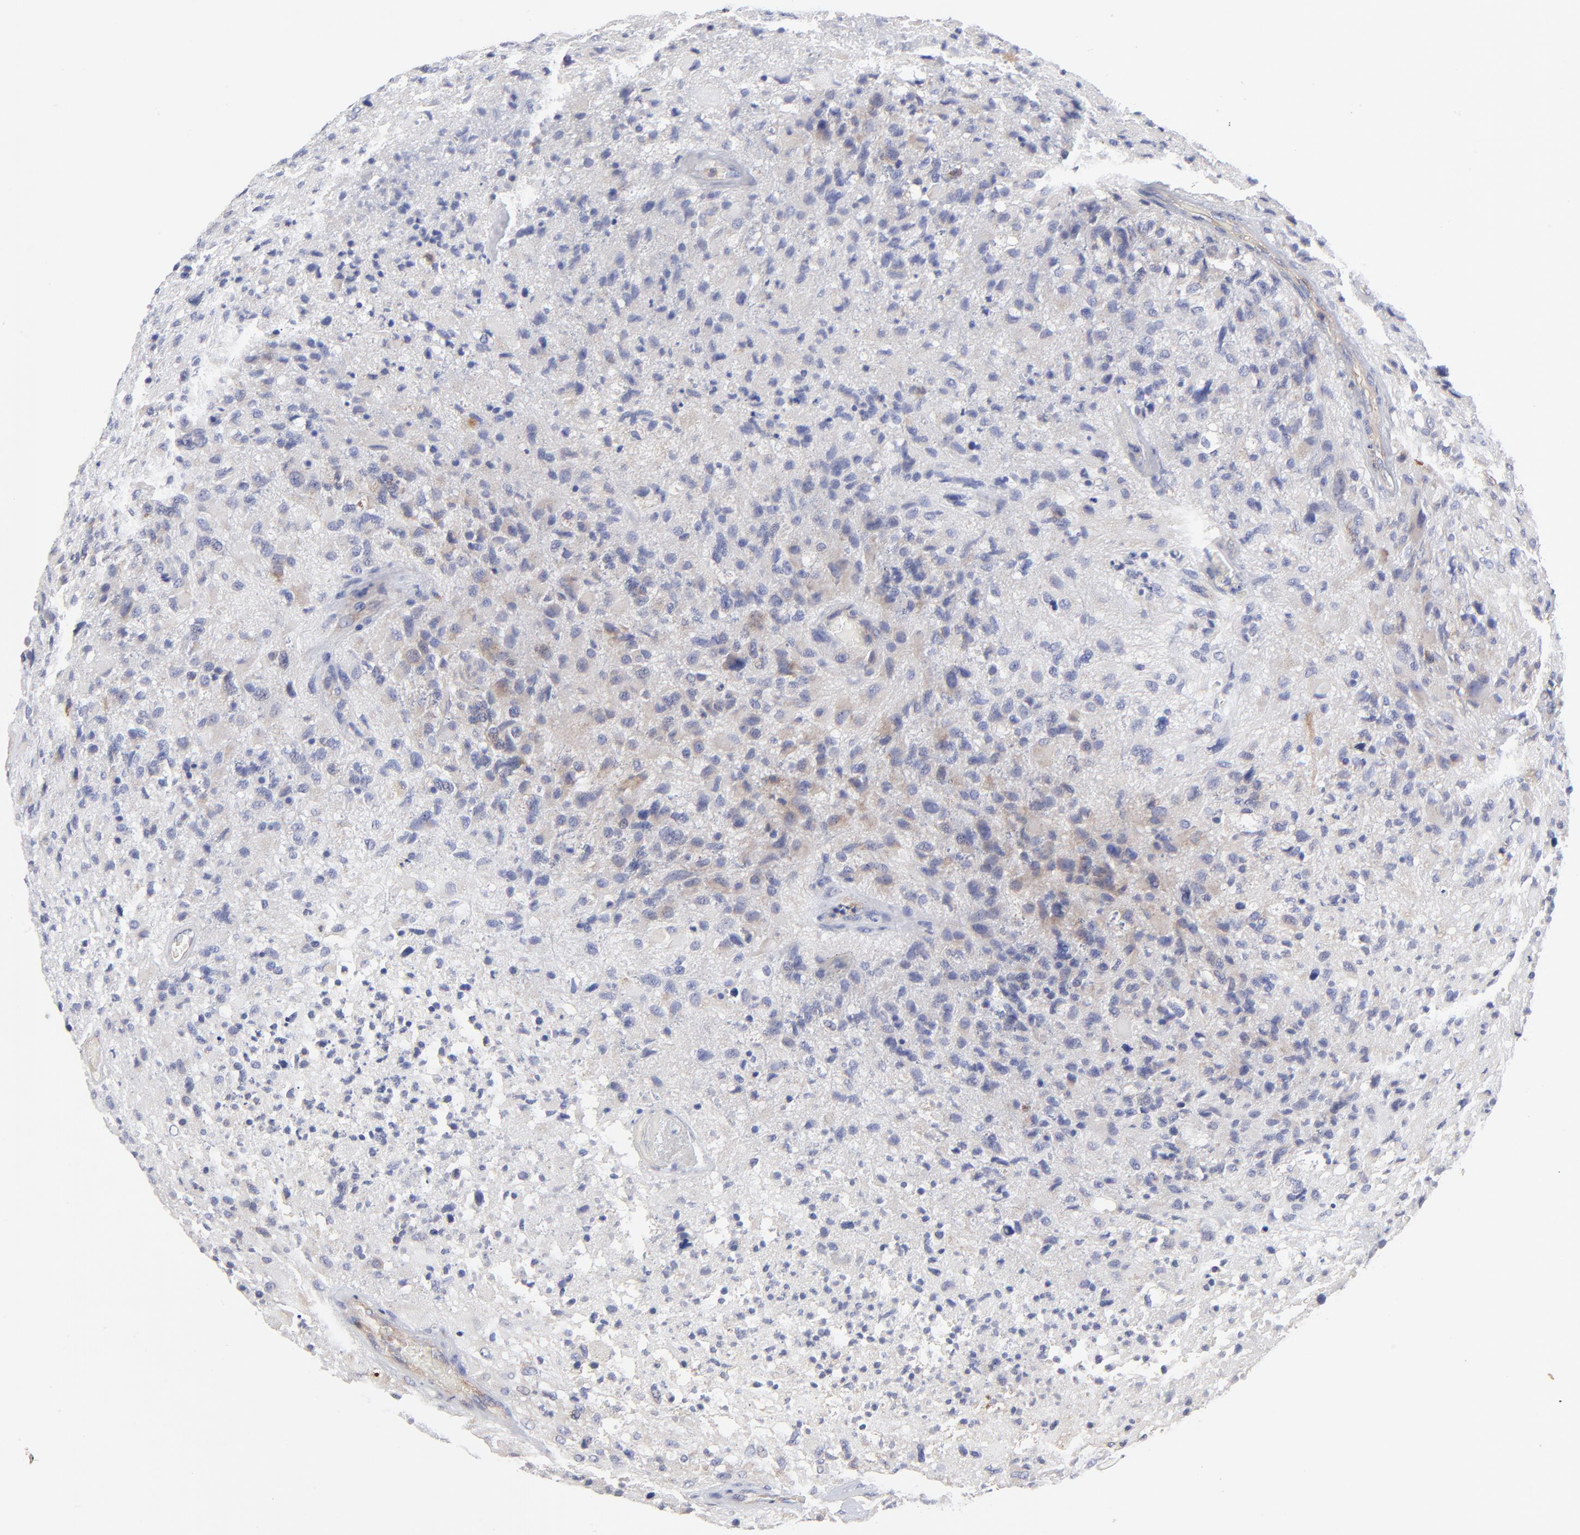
{"staining": {"intensity": "negative", "quantity": "none", "location": "none"}, "tissue": "glioma", "cell_type": "Tumor cells", "image_type": "cancer", "snomed": [{"axis": "morphology", "description": "Glioma, malignant, High grade"}, {"axis": "topography", "description": "Brain"}], "caption": "DAB immunohistochemical staining of human malignant glioma (high-grade) demonstrates no significant positivity in tumor cells. The staining was performed using DAB to visualize the protein expression in brown, while the nuclei were stained in blue with hematoxylin (Magnification: 20x).", "gene": "SULF2", "patient": {"sex": "male", "age": 69}}